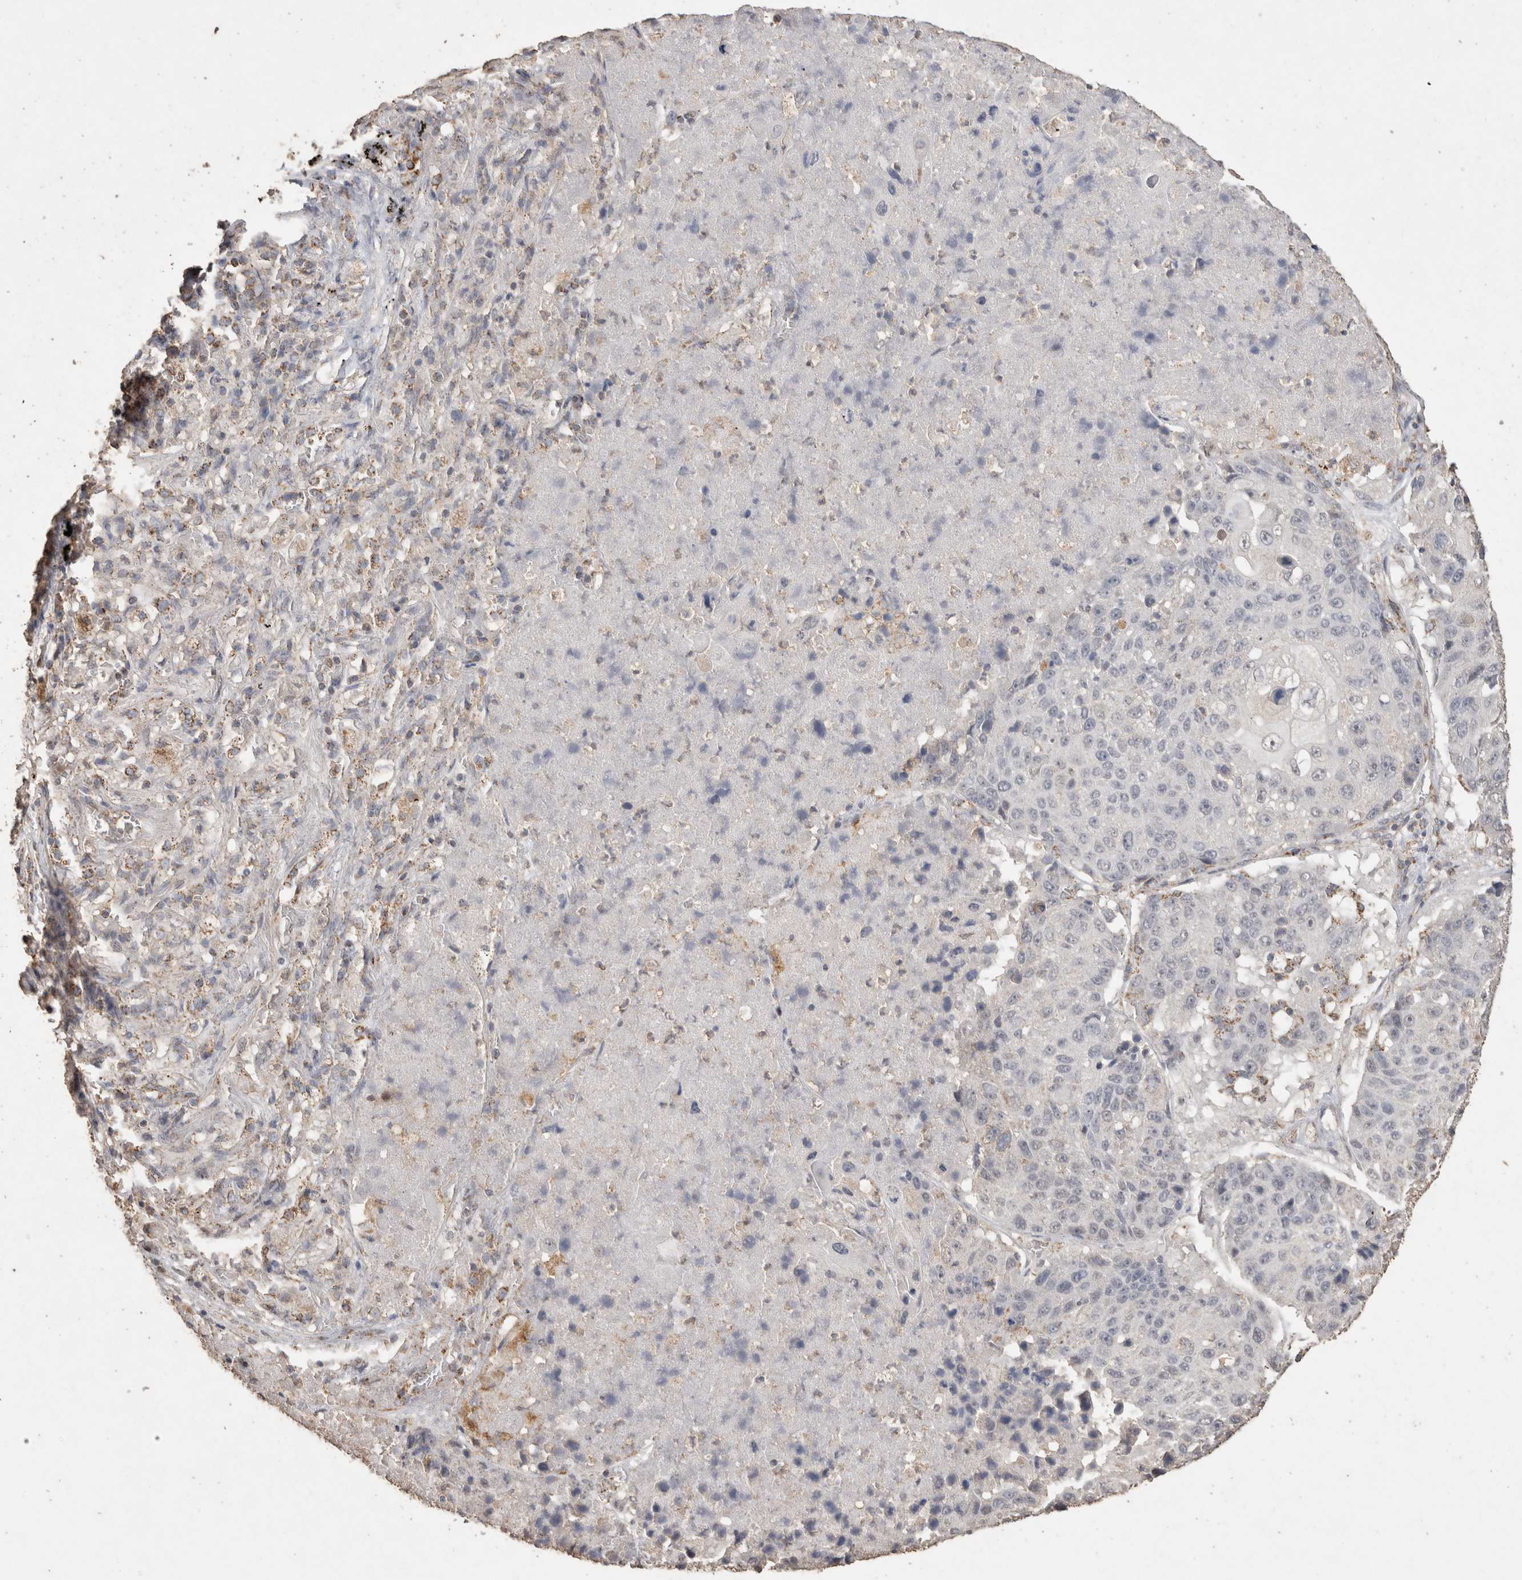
{"staining": {"intensity": "negative", "quantity": "none", "location": "none"}, "tissue": "lung cancer", "cell_type": "Tumor cells", "image_type": "cancer", "snomed": [{"axis": "morphology", "description": "Squamous cell carcinoma, NOS"}, {"axis": "topography", "description": "Lung"}], "caption": "Protein analysis of lung cancer reveals no significant positivity in tumor cells.", "gene": "ACADM", "patient": {"sex": "male", "age": 61}}